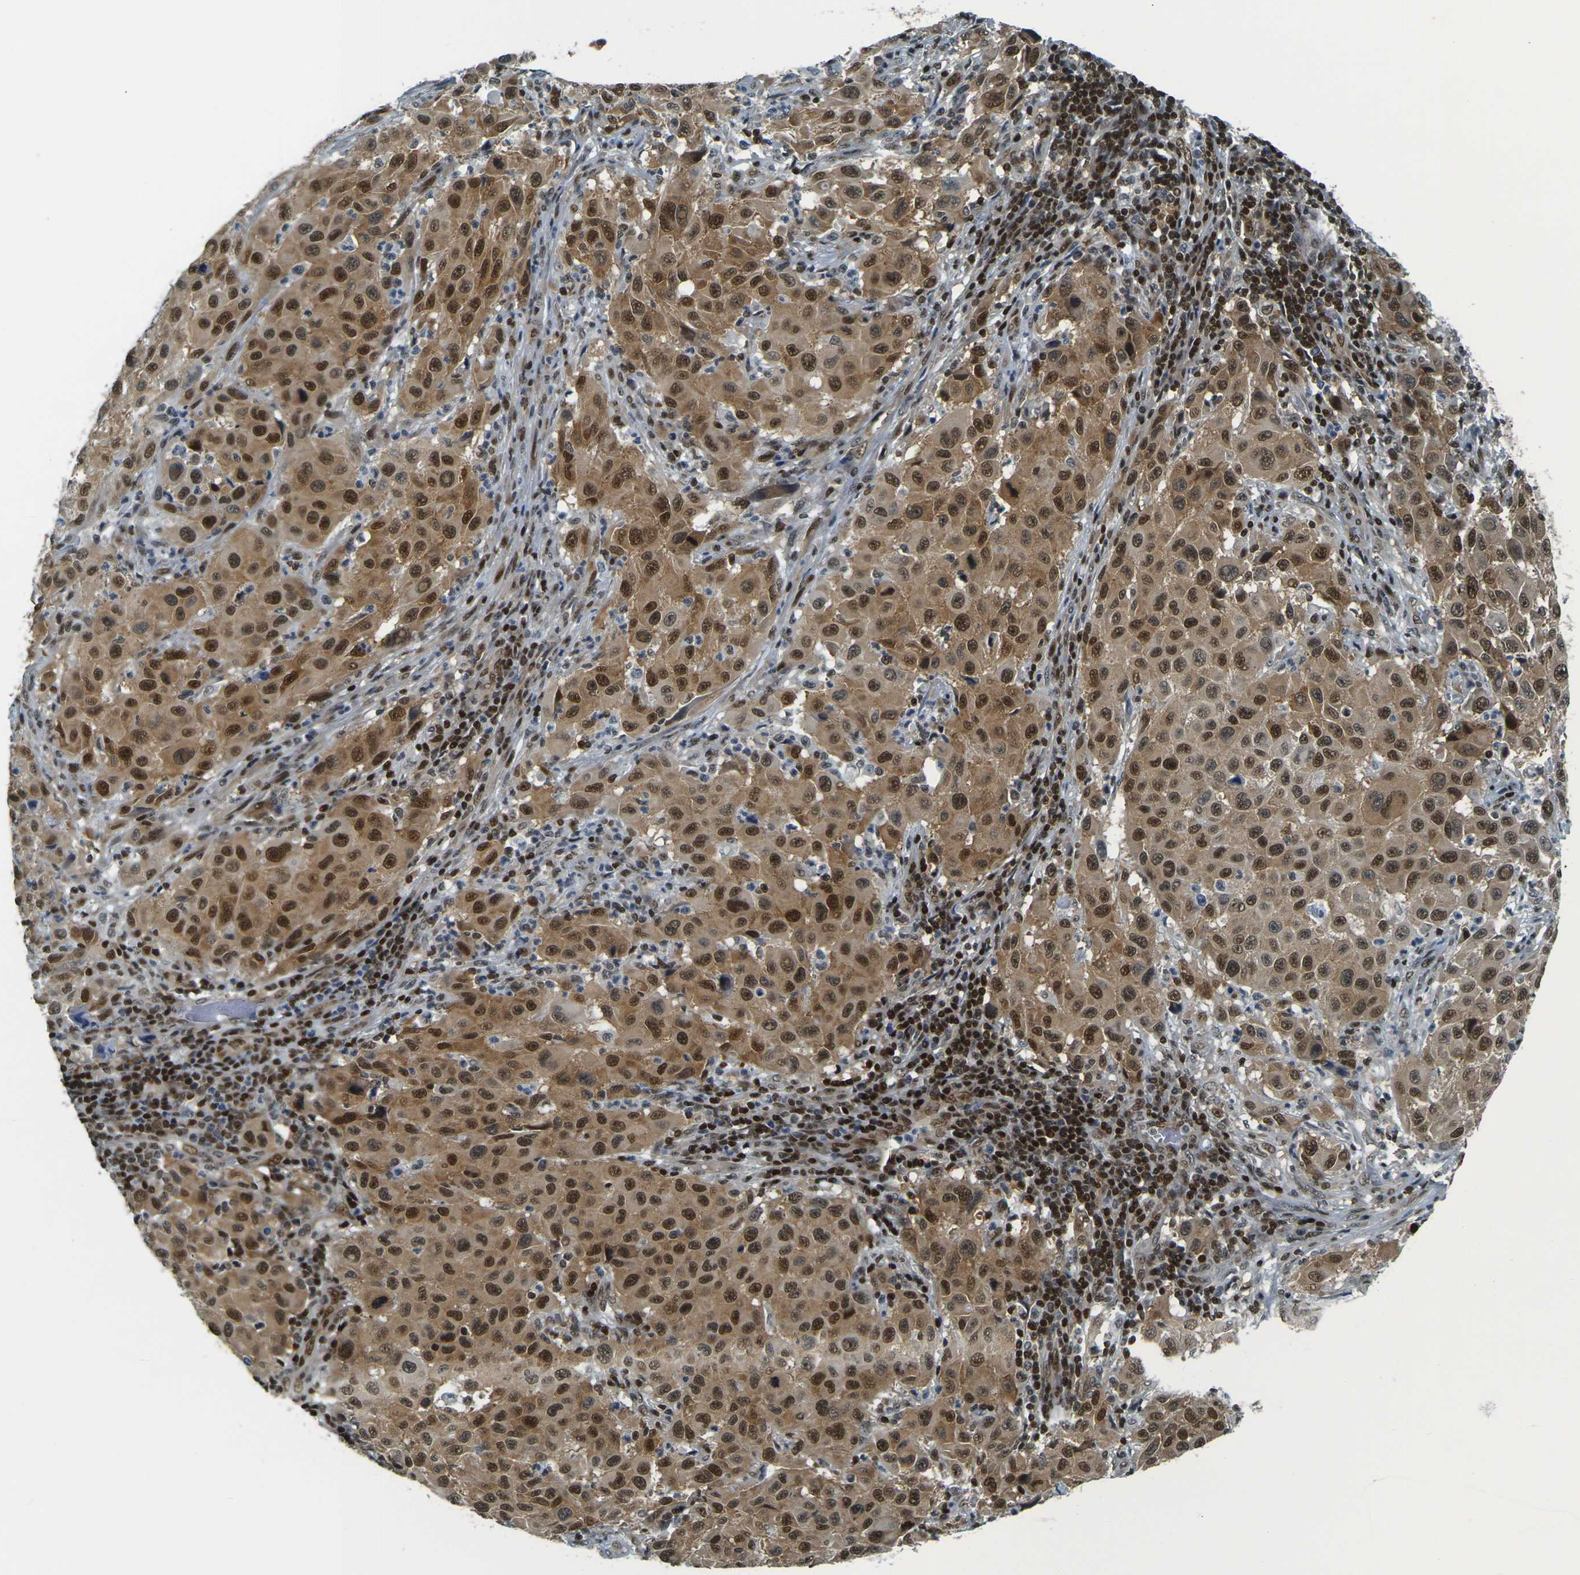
{"staining": {"intensity": "strong", "quantity": ">75%", "location": "cytoplasmic/membranous,nuclear"}, "tissue": "melanoma", "cell_type": "Tumor cells", "image_type": "cancer", "snomed": [{"axis": "morphology", "description": "Malignant melanoma, Metastatic site"}, {"axis": "topography", "description": "Lymph node"}], "caption": "Melanoma stained with a protein marker reveals strong staining in tumor cells.", "gene": "NHEJ1", "patient": {"sex": "male", "age": 61}}